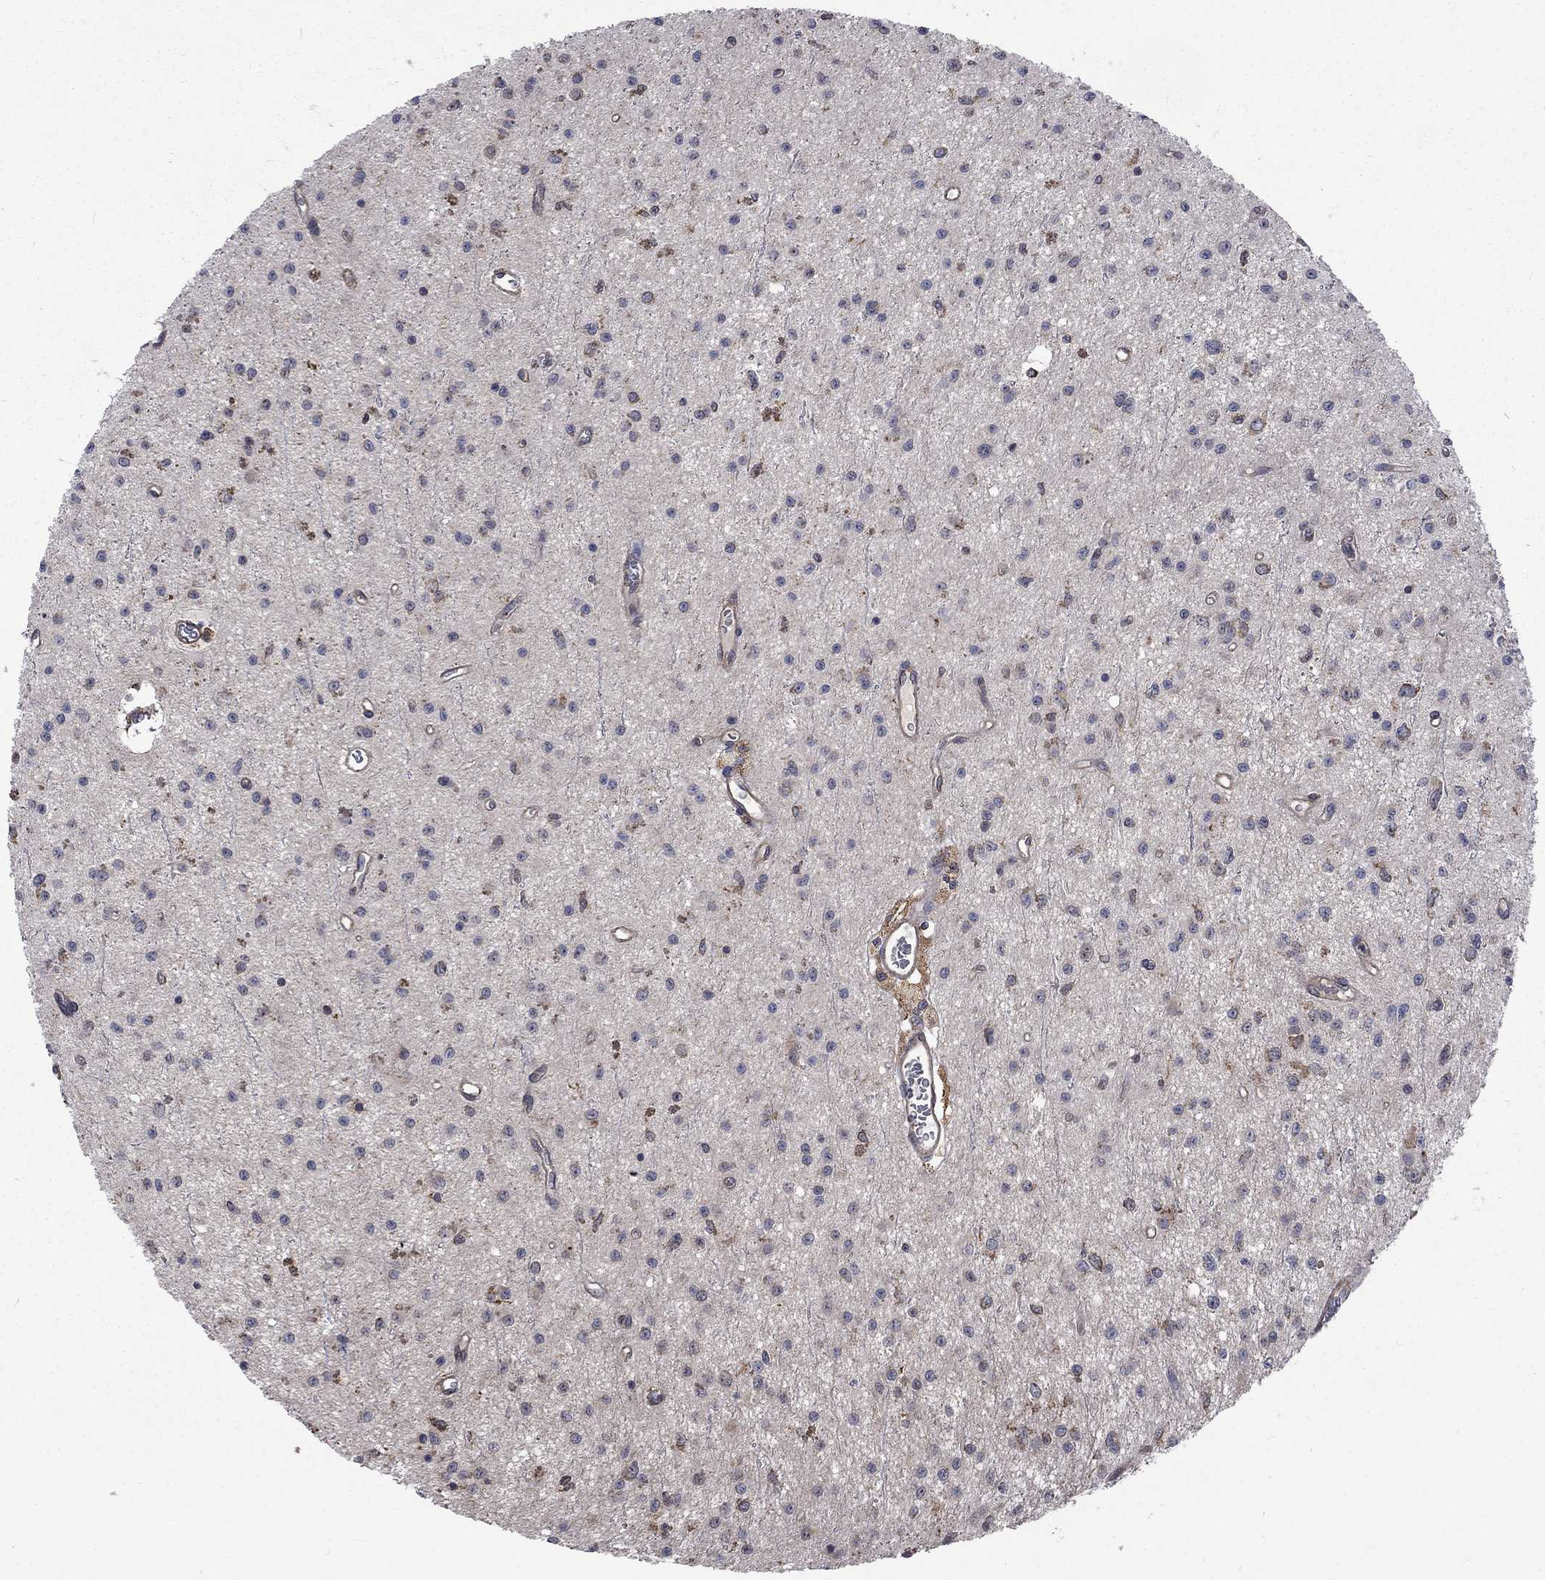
{"staining": {"intensity": "negative", "quantity": "none", "location": "none"}, "tissue": "glioma", "cell_type": "Tumor cells", "image_type": "cancer", "snomed": [{"axis": "morphology", "description": "Glioma, malignant, Low grade"}, {"axis": "topography", "description": "Brain"}], "caption": "DAB immunohistochemical staining of glioma exhibits no significant staining in tumor cells. Brightfield microscopy of immunohistochemistry (IHC) stained with DAB (brown) and hematoxylin (blue), captured at high magnification.", "gene": "ESRRA", "patient": {"sex": "female", "age": 45}}